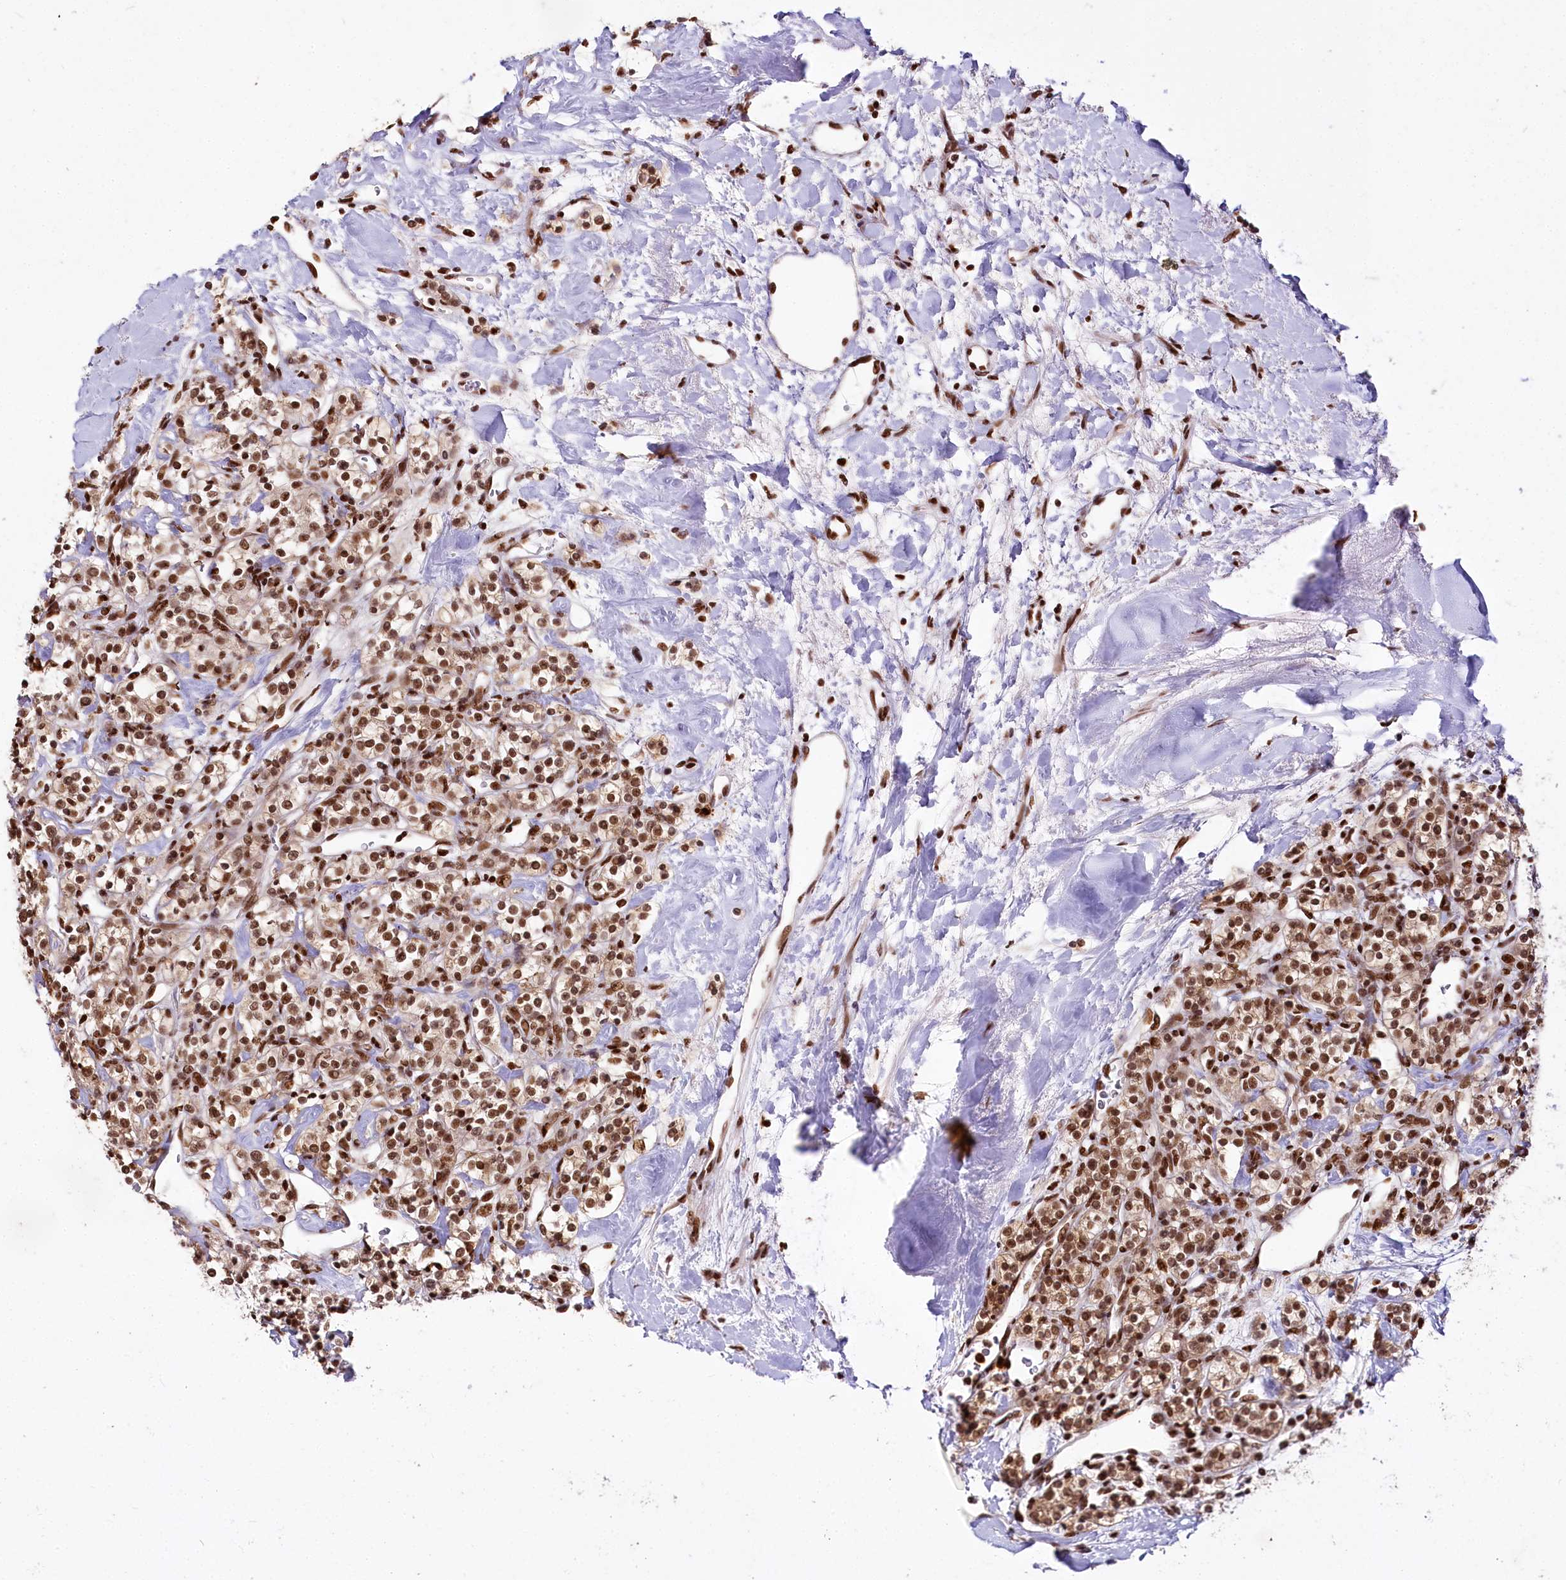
{"staining": {"intensity": "moderate", "quantity": ">75%", "location": "nuclear"}, "tissue": "renal cancer", "cell_type": "Tumor cells", "image_type": "cancer", "snomed": [{"axis": "morphology", "description": "Adenocarcinoma, NOS"}, {"axis": "topography", "description": "Kidney"}], "caption": "Protein expression analysis of adenocarcinoma (renal) shows moderate nuclear staining in approximately >75% of tumor cells.", "gene": "SMARCE1", "patient": {"sex": "male", "age": 77}}